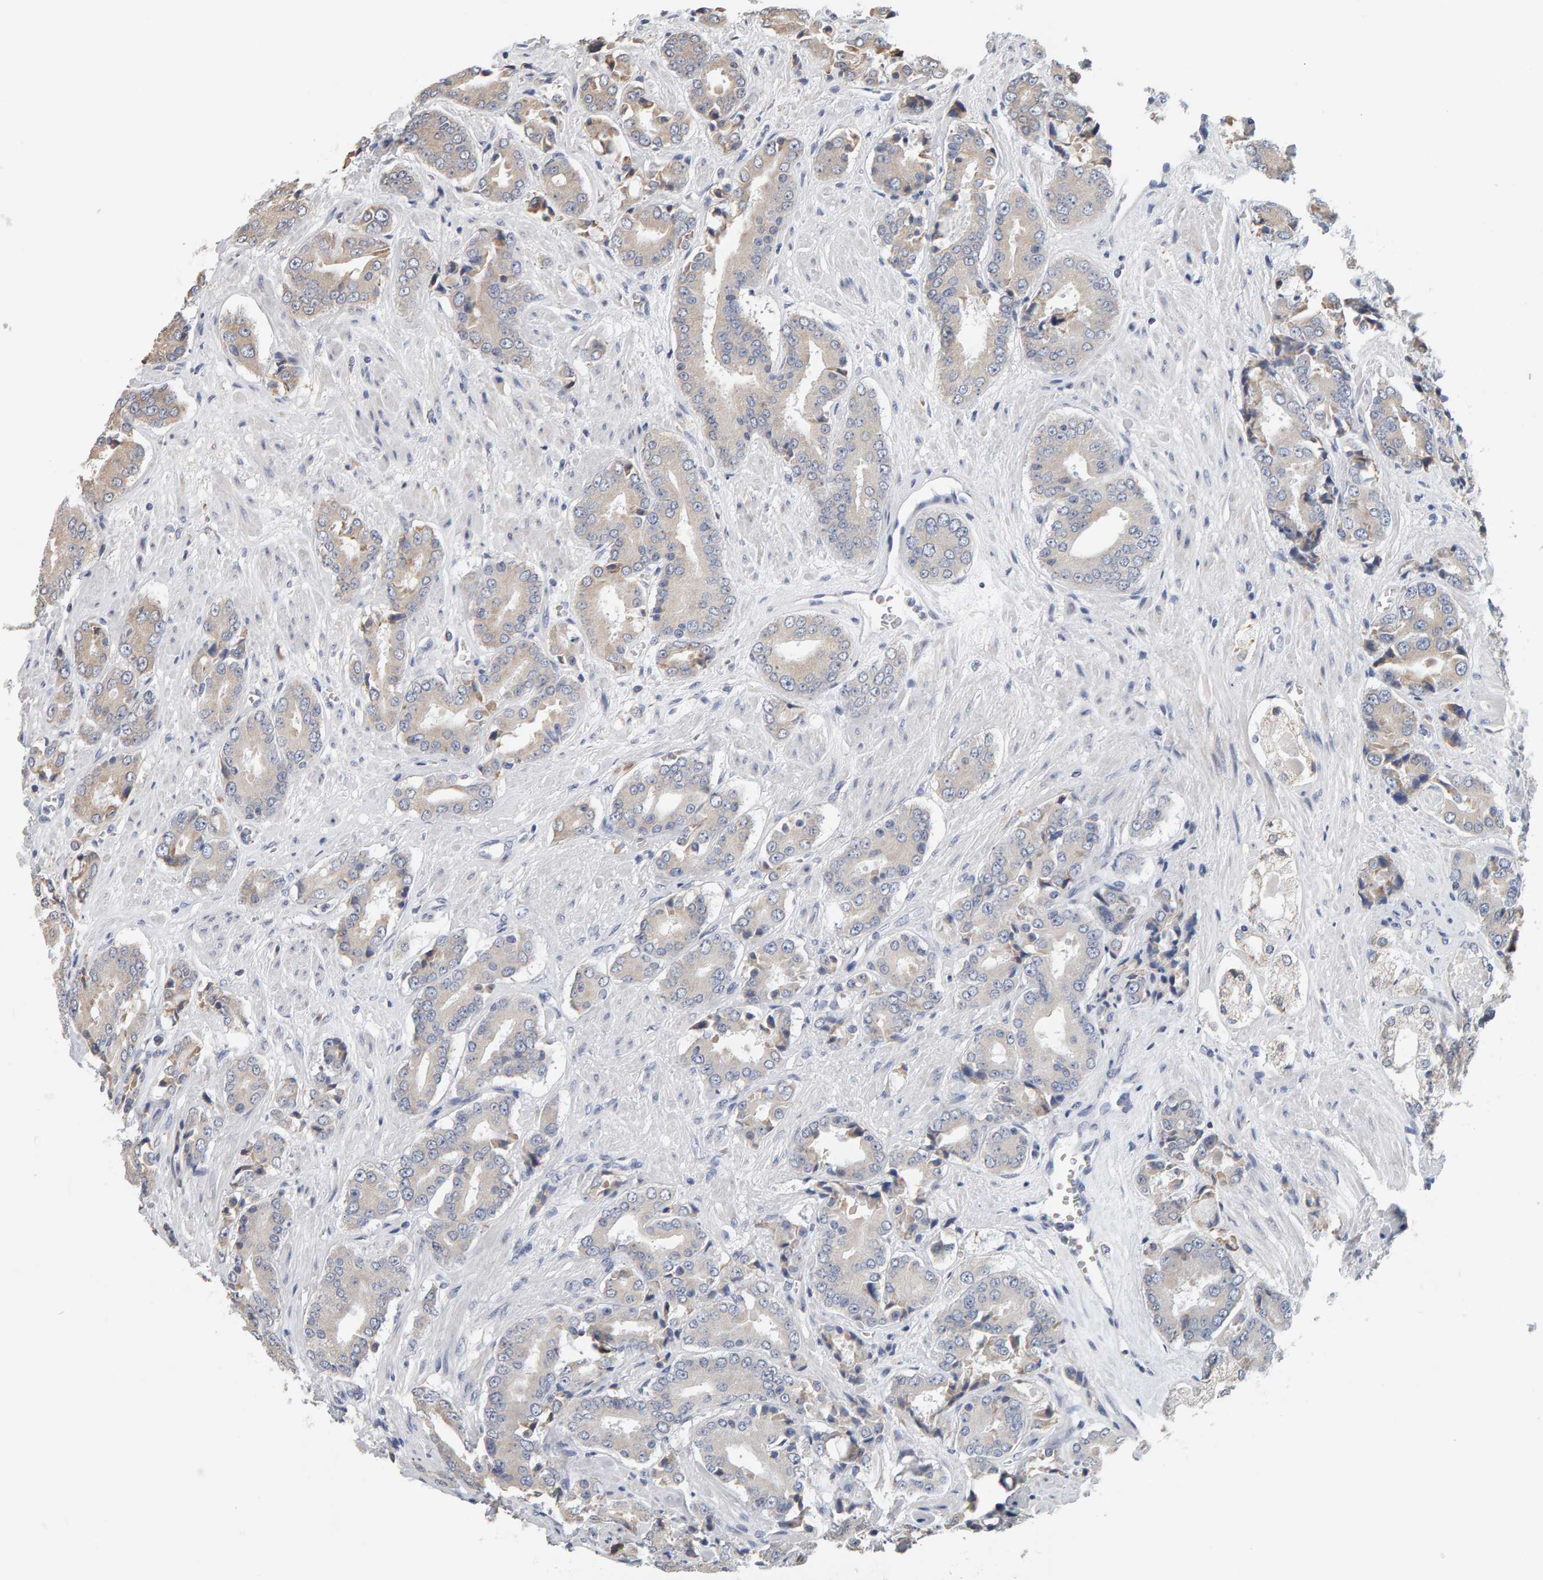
{"staining": {"intensity": "weak", "quantity": "<25%", "location": "cytoplasmic/membranous"}, "tissue": "prostate cancer", "cell_type": "Tumor cells", "image_type": "cancer", "snomed": [{"axis": "morphology", "description": "Adenocarcinoma, High grade"}, {"axis": "topography", "description": "Prostate"}], "caption": "Prostate high-grade adenocarcinoma was stained to show a protein in brown. There is no significant expression in tumor cells.", "gene": "ADHFE1", "patient": {"sex": "male", "age": 71}}